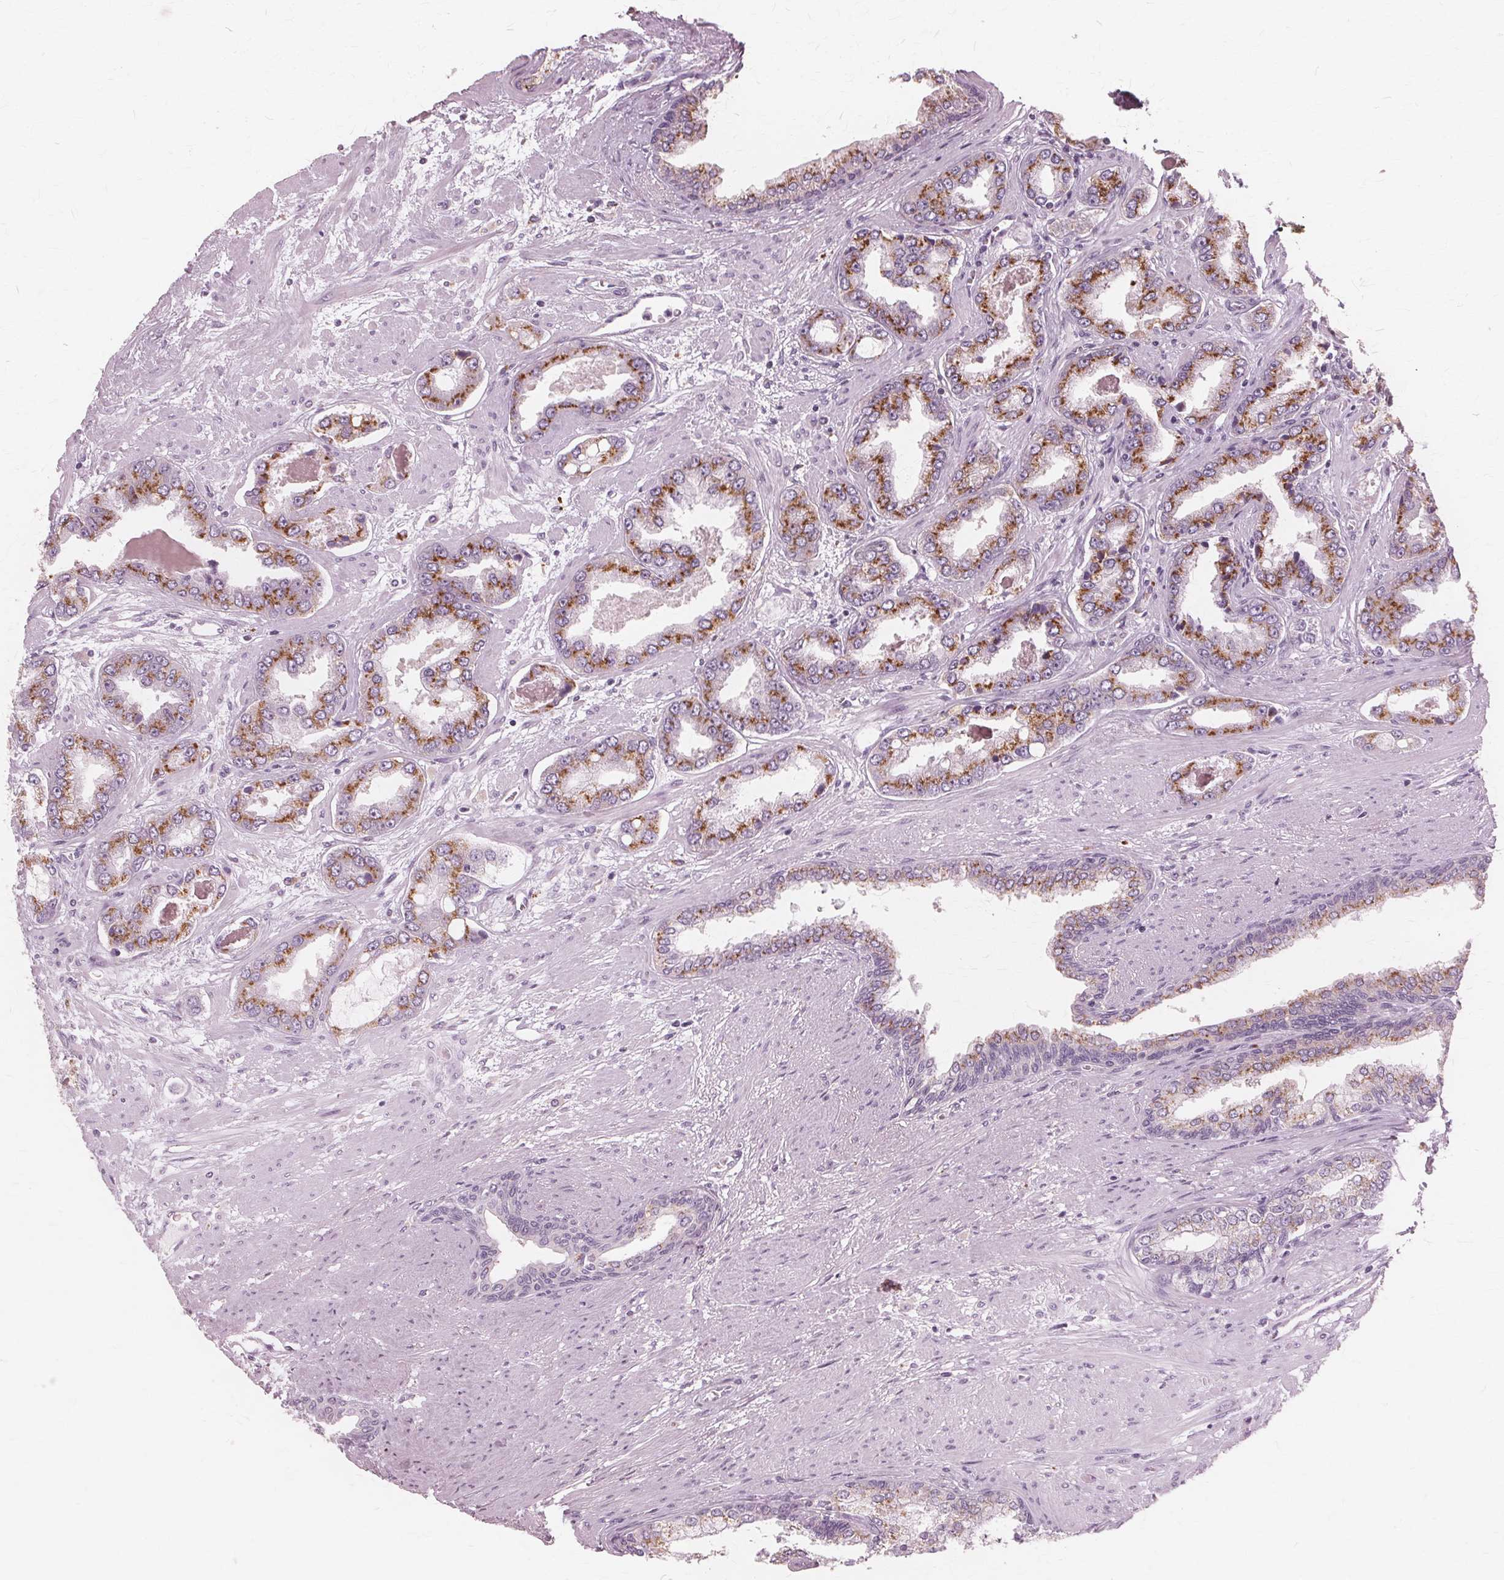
{"staining": {"intensity": "moderate", "quantity": "25%-75%", "location": "cytoplasmic/membranous"}, "tissue": "prostate cancer", "cell_type": "Tumor cells", "image_type": "cancer", "snomed": [{"axis": "morphology", "description": "Adenocarcinoma, Low grade"}, {"axis": "topography", "description": "Prostate"}], "caption": "This histopathology image reveals IHC staining of prostate cancer, with medium moderate cytoplasmic/membranous positivity in about 25%-75% of tumor cells.", "gene": "DNASE2", "patient": {"sex": "male", "age": 60}}